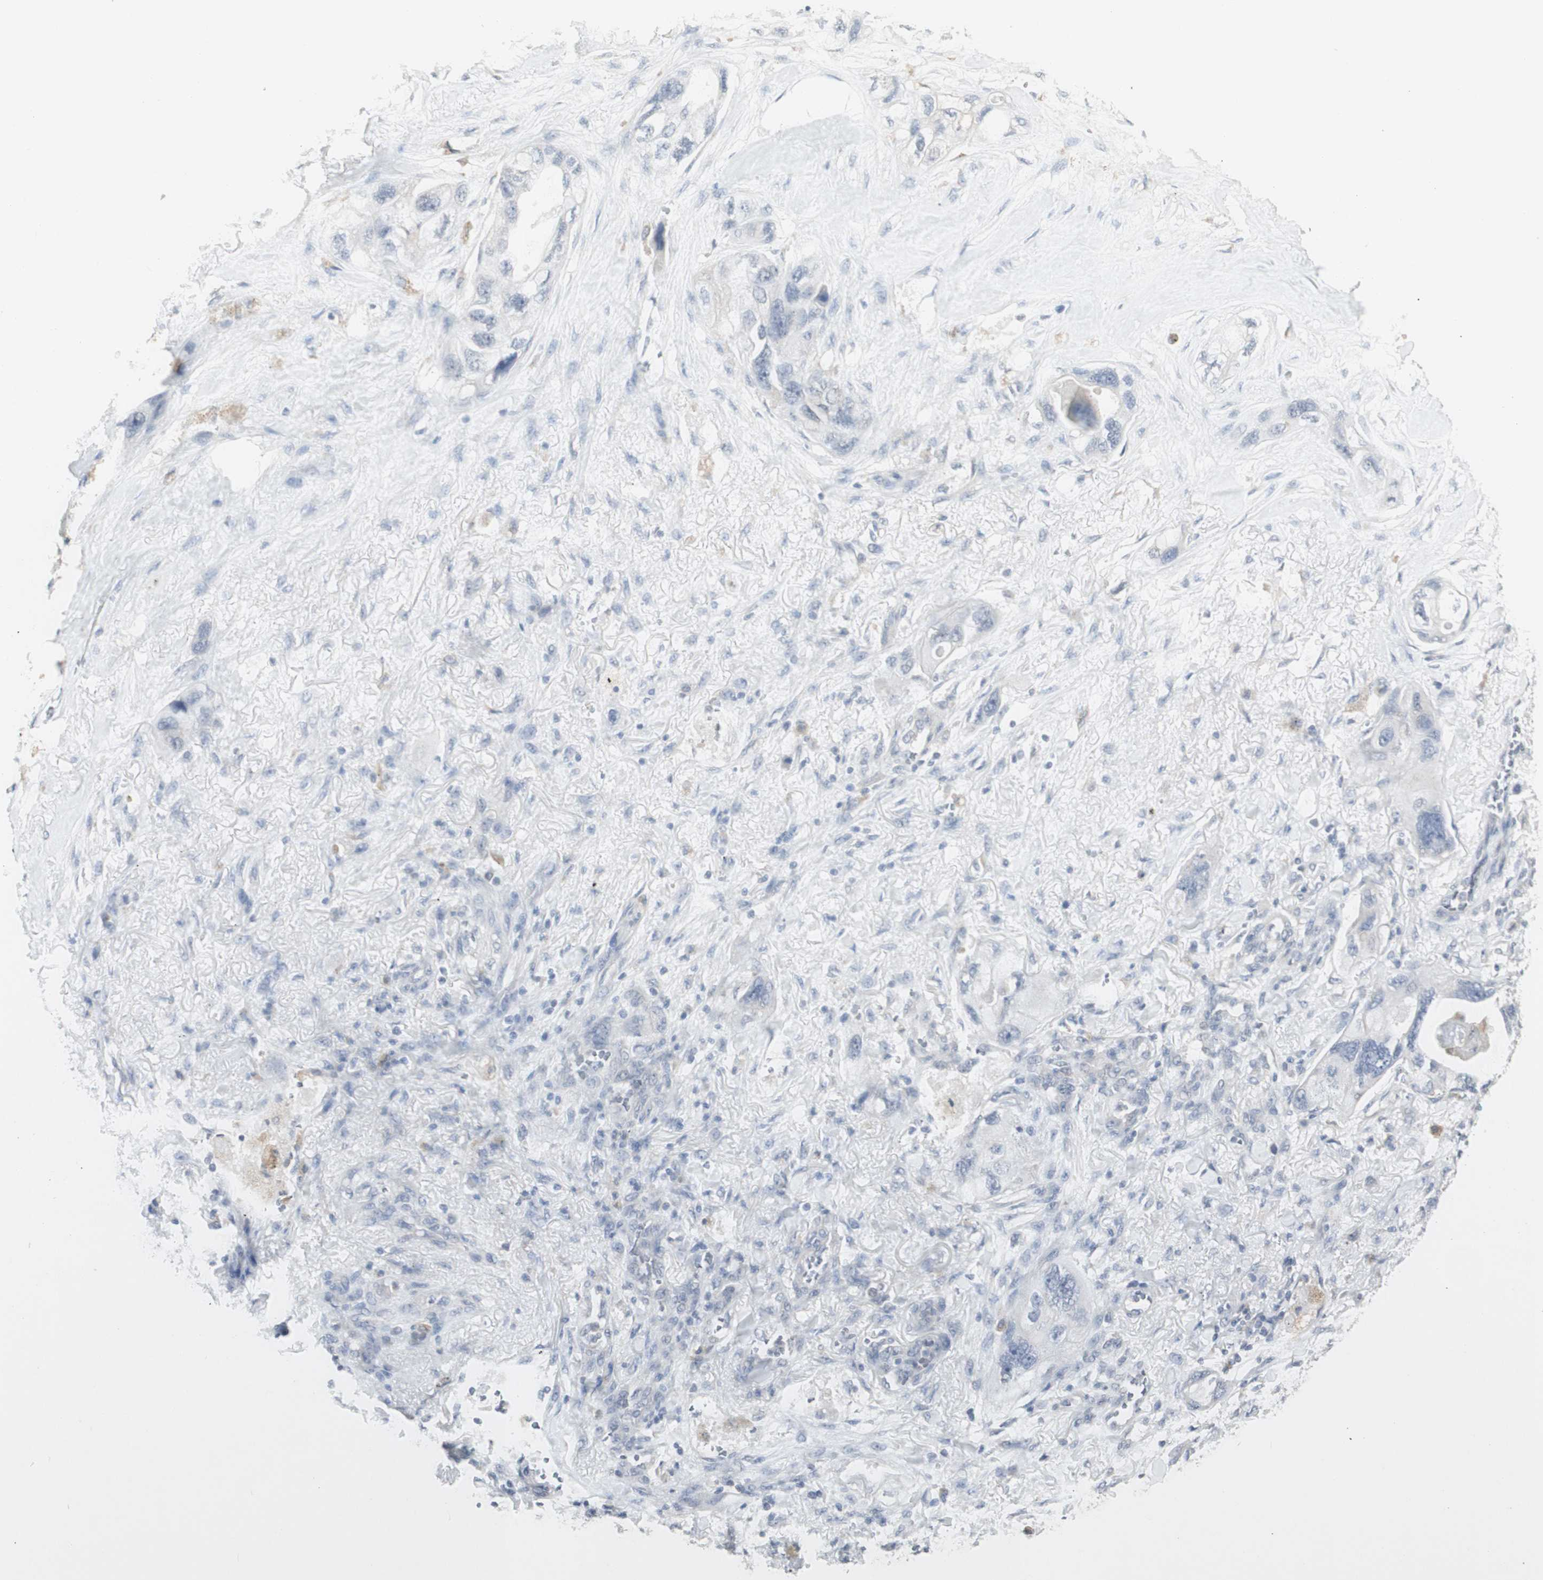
{"staining": {"intensity": "negative", "quantity": "none", "location": "none"}, "tissue": "lung cancer", "cell_type": "Tumor cells", "image_type": "cancer", "snomed": [{"axis": "morphology", "description": "Squamous cell carcinoma, NOS"}, {"axis": "topography", "description": "Lung"}], "caption": "DAB (3,3'-diaminobenzidine) immunohistochemical staining of human lung squamous cell carcinoma reveals no significant staining in tumor cells. (DAB (3,3'-diaminobenzidine) immunohistochemistry (IHC) with hematoxylin counter stain).", "gene": "ATP6V1B1", "patient": {"sex": "female", "age": 73}}